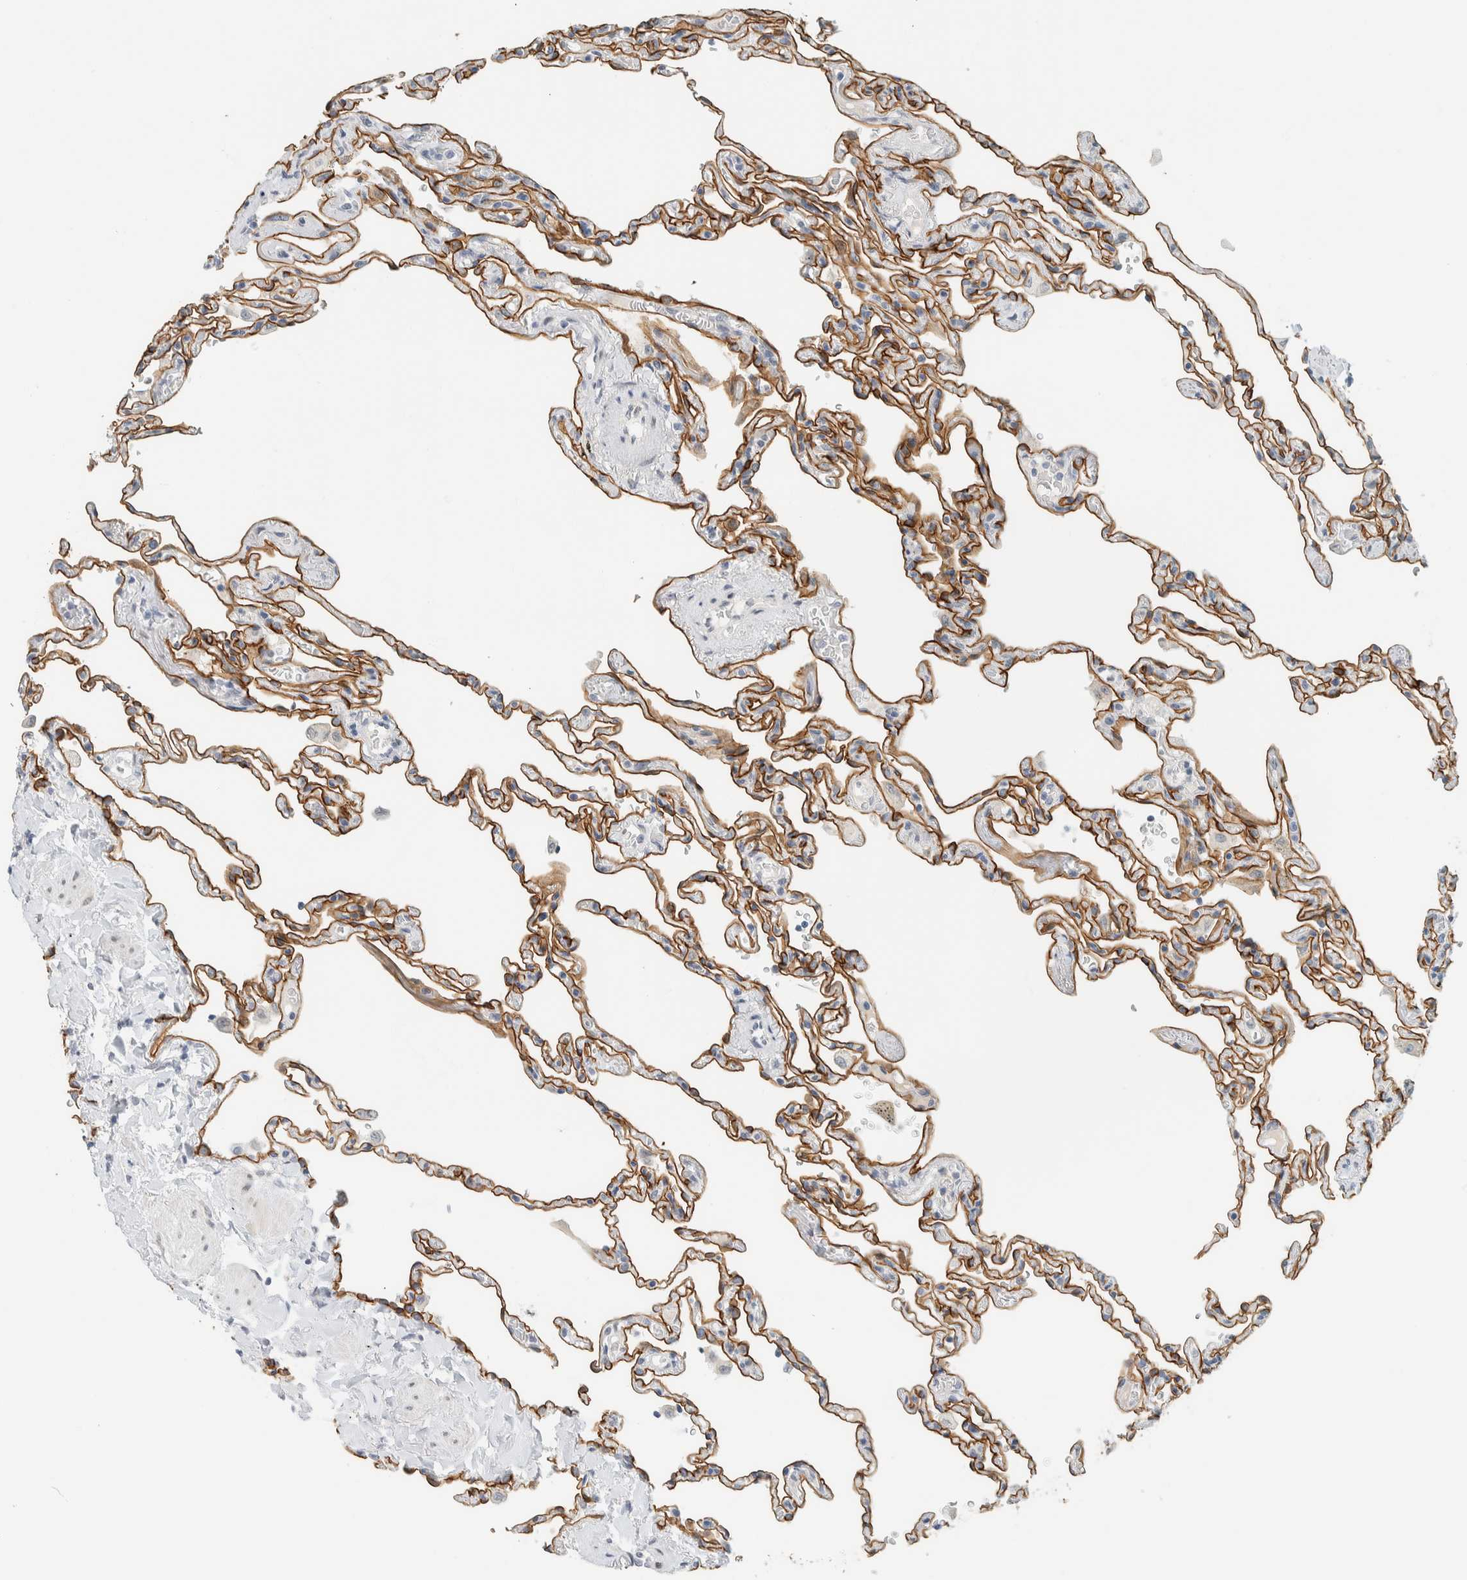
{"staining": {"intensity": "moderate", "quantity": ">75%", "location": "cytoplasmic/membranous"}, "tissue": "lung", "cell_type": "Alveolar cells", "image_type": "normal", "snomed": [{"axis": "morphology", "description": "Normal tissue, NOS"}, {"axis": "topography", "description": "Lung"}], "caption": "Alveolar cells display medium levels of moderate cytoplasmic/membranous expression in about >75% of cells in benign human lung.", "gene": "C1QTNF12", "patient": {"sex": "male", "age": 59}}